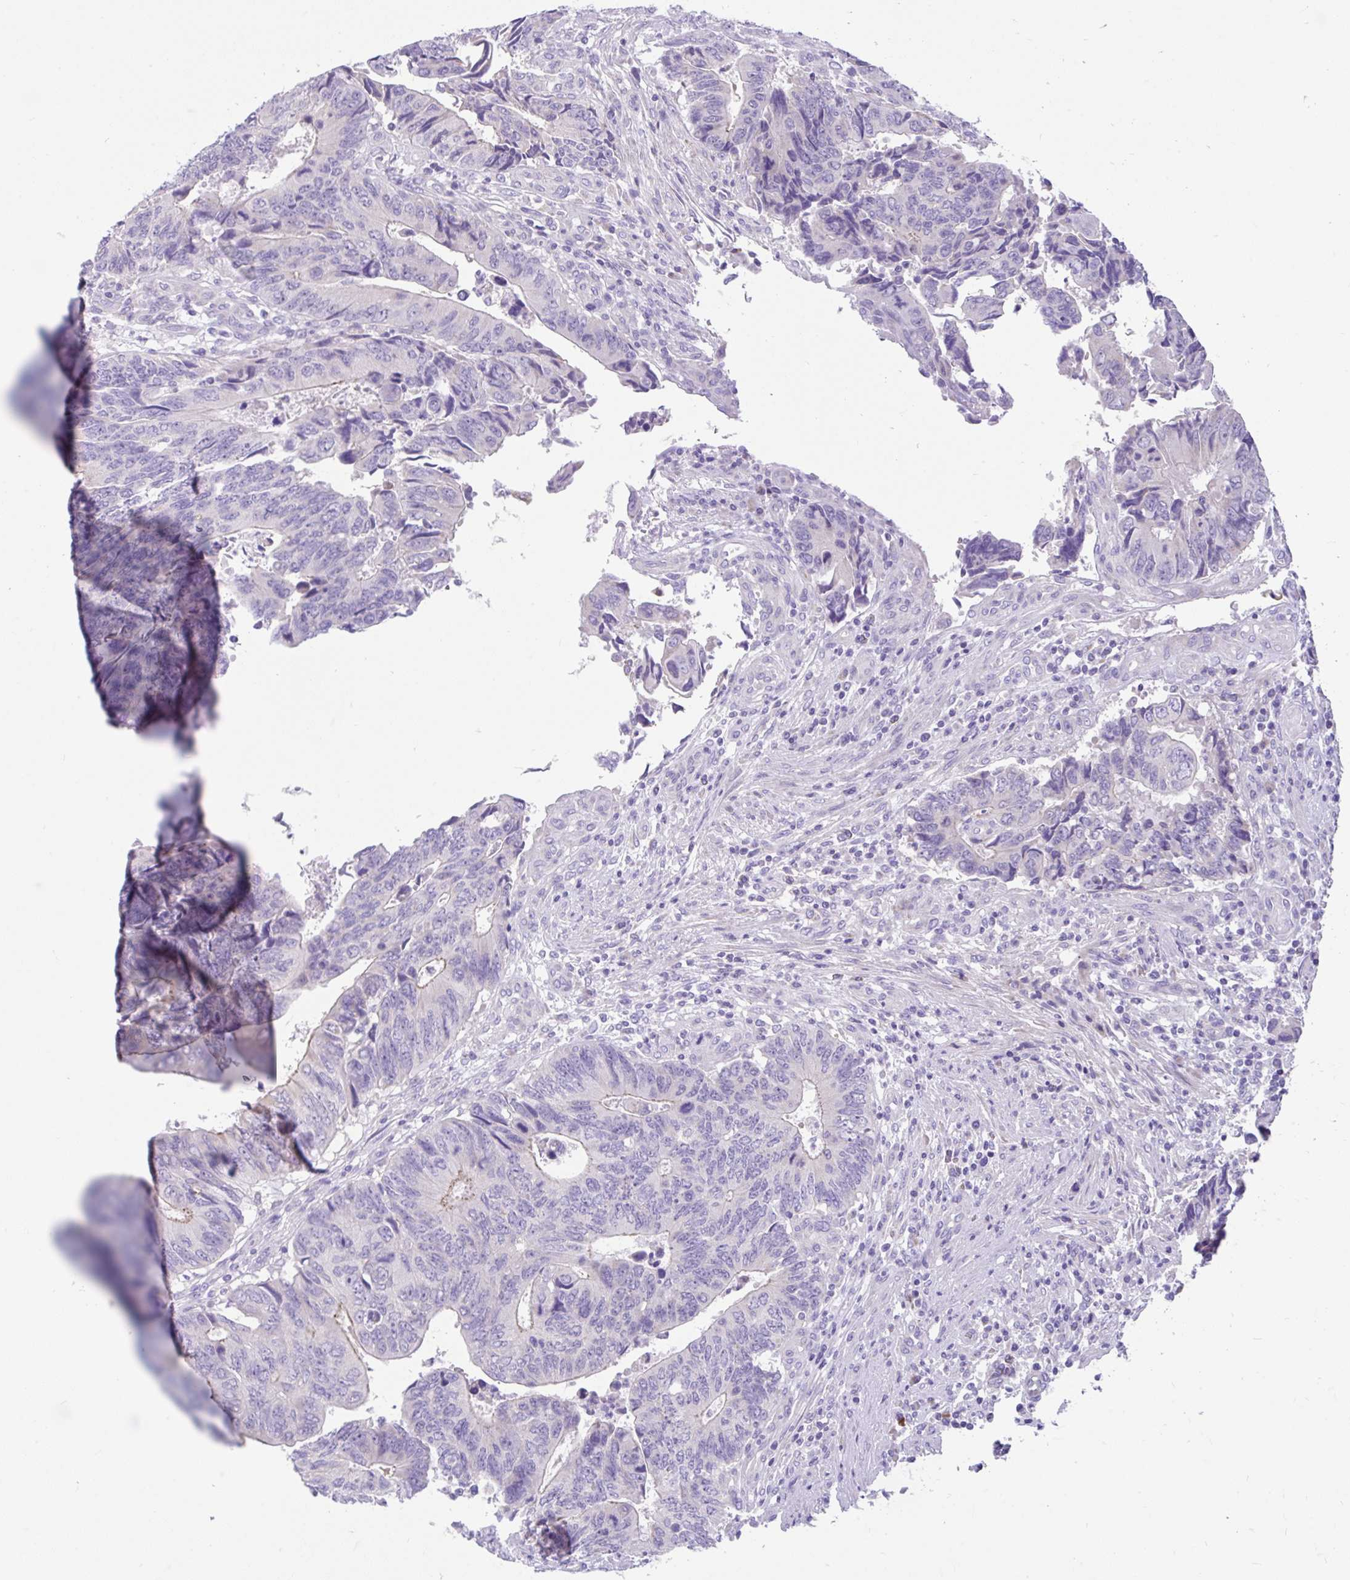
{"staining": {"intensity": "negative", "quantity": "none", "location": "none"}, "tissue": "colorectal cancer", "cell_type": "Tumor cells", "image_type": "cancer", "snomed": [{"axis": "morphology", "description": "Adenocarcinoma, NOS"}, {"axis": "topography", "description": "Colon"}], "caption": "Tumor cells are negative for protein expression in human colorectal adenocarcinoma.", "gene": "CCSAP", "patient": {"sex": "male", "age": 87}}